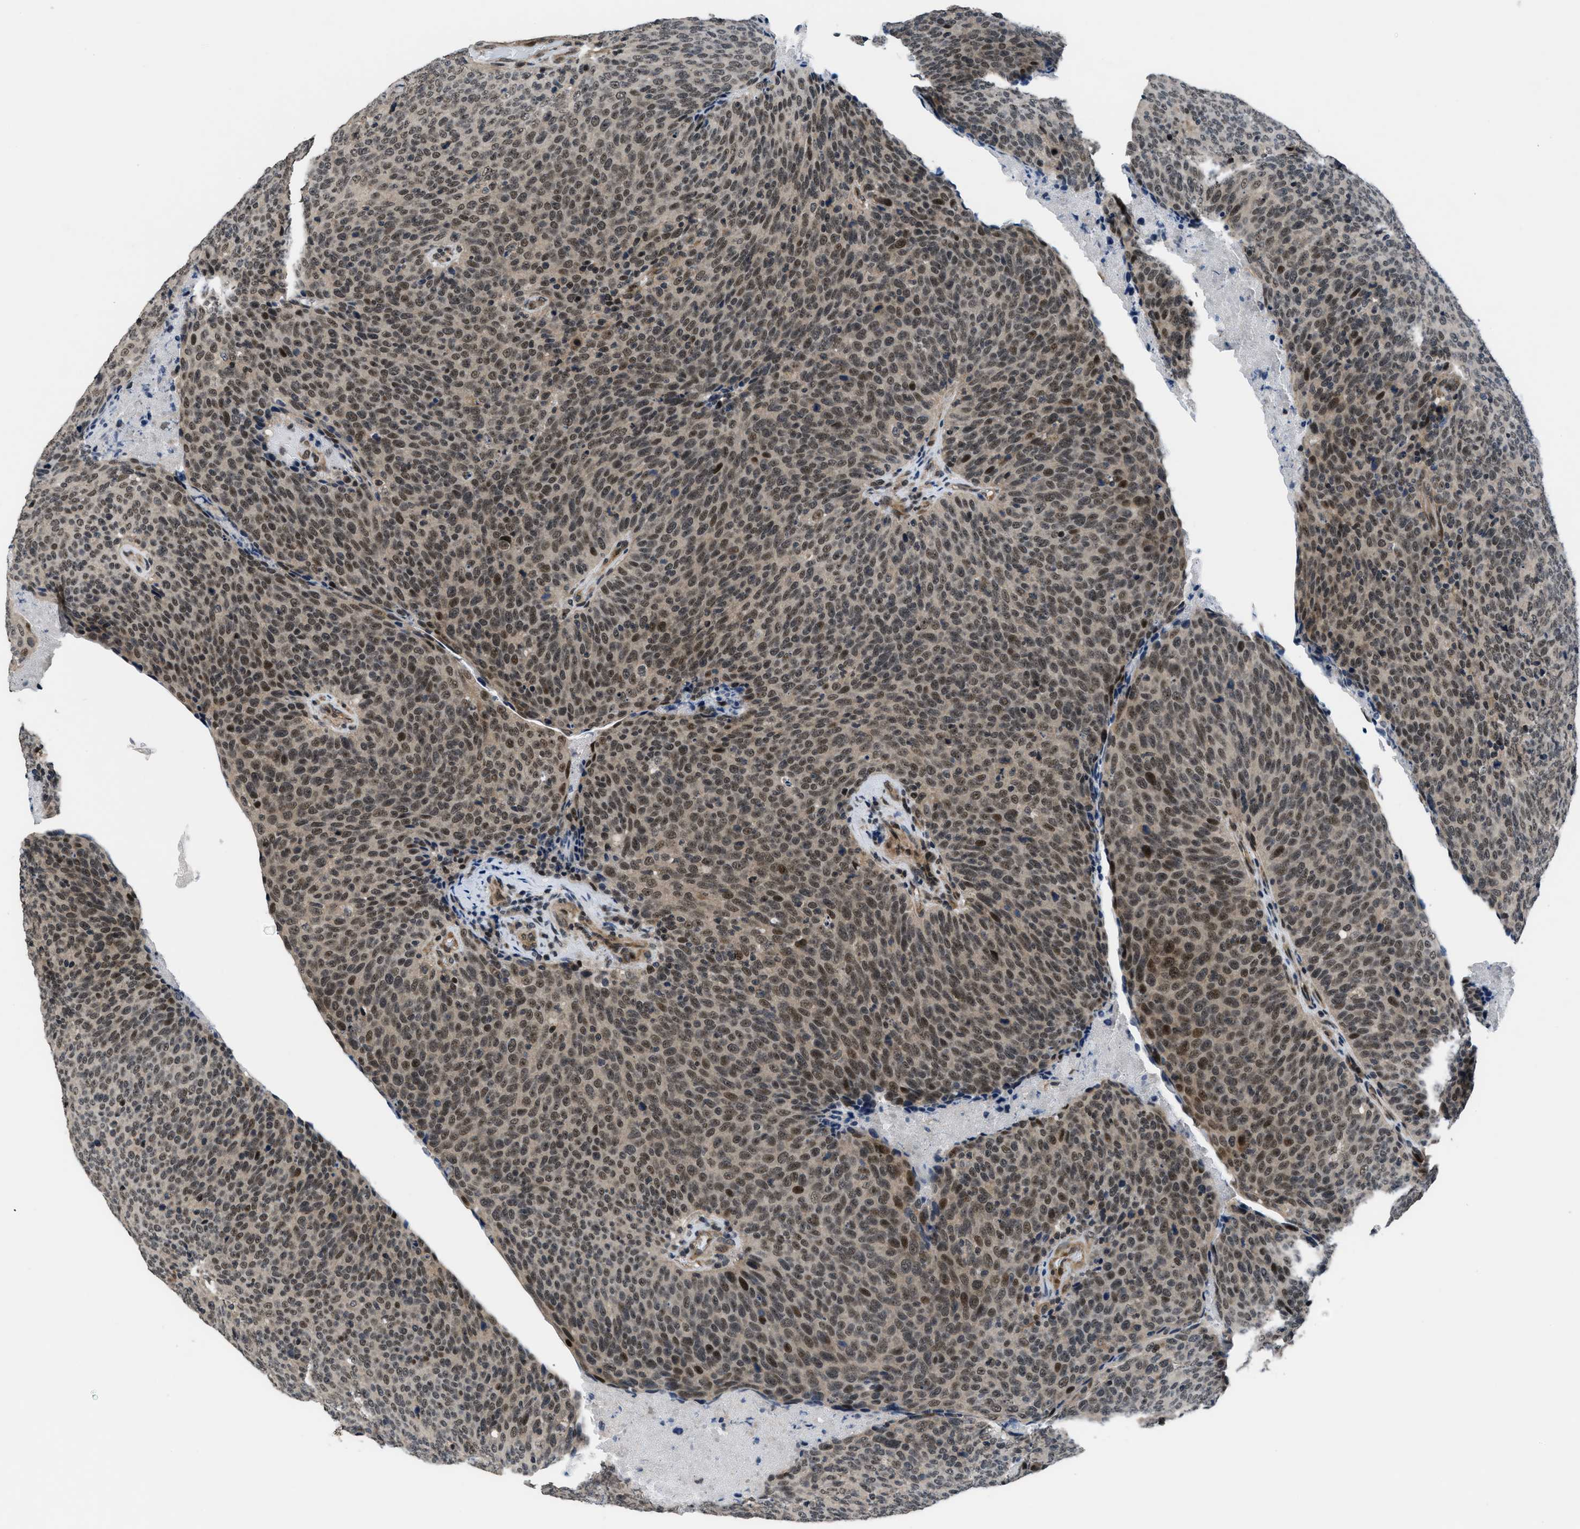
{"staining": {"intensity": "moderate", "quantity": ">75%", "location": "nuclear"}, "tissue": "head and neck cancer", "cell_type": "Tumor cells", "image_type": "cancer", "snomed": [{"axis": "morphology", "description": "Squamous cell carcinoma, NOS"}, {"axis": "morphology", "description": "Squamous cell carcinoma, metastatic, NOS"}, {"axis": "topography", "description": "Lymph node"}, {"axis": "topography", "description": "Head-Neck"}], "caption": "Human head and neck cancer (metastatic squamous cell carcinoma) stained with a protein marker exhibits moderate staining in tumor cells.", "gene": "SETD5", "patient": {"sex": "male", "age": 62}}